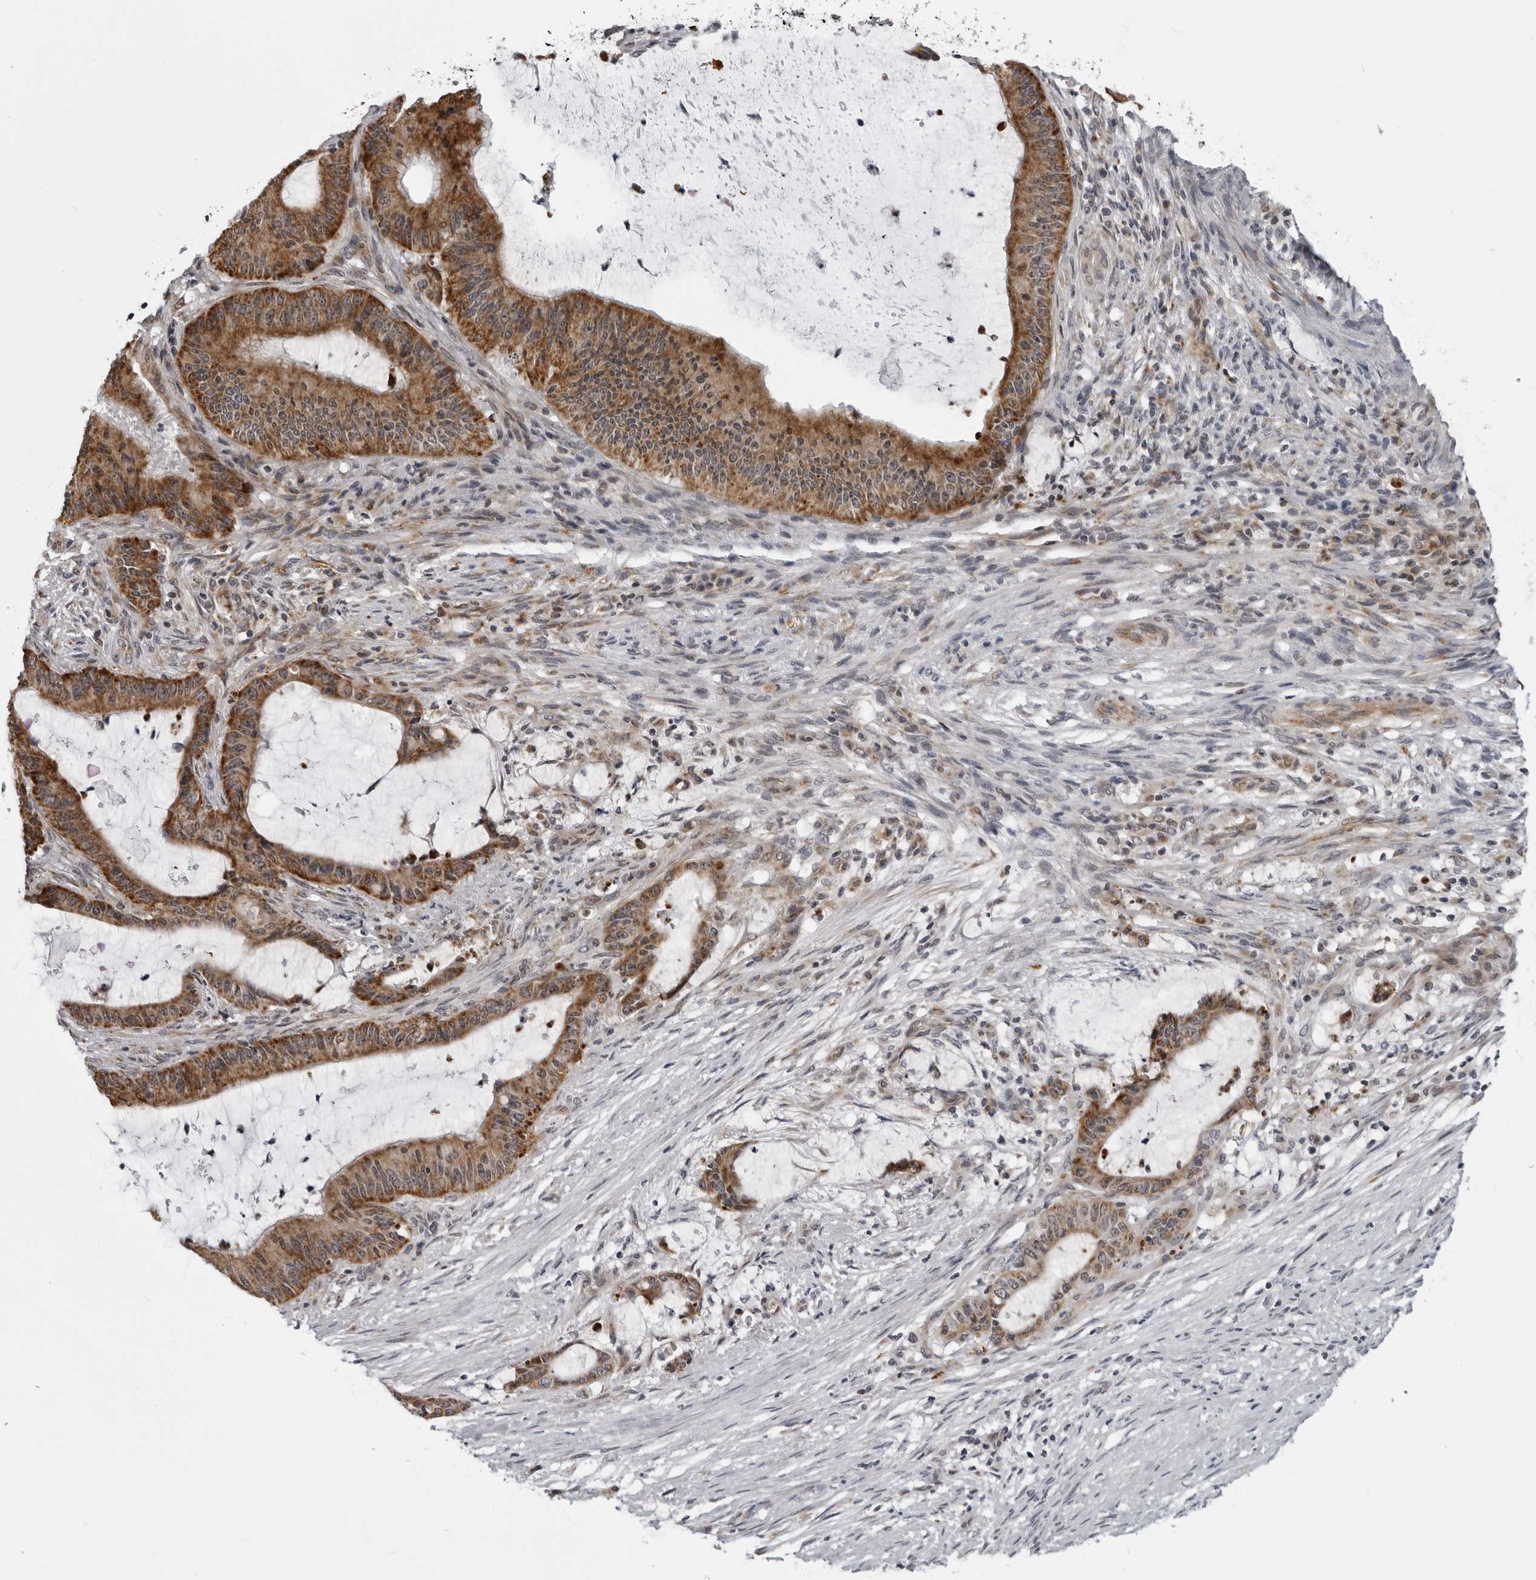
{"staining": {"intensity": "moderate", "quantity": ">75%", "location": "cytoplasmic/membranous"}, "tissue": "liver cancer", "cell_type": "Tumor cells", "image_type": "cancer", "snomed": [{"axis": "morphology", "description": "Cholangiocarcinoma"}, {"axis": "topography", "description": "Liver"}], "caption": "This is a micrograph of immunohistochemistry (IHC) staining of liver cholangiocarcinoma, which shows moderate positivity in the cytoplasmic/membranous of tumor cells.", "gene": "RTCA", "patient": {"sex": "female", "age": 73}}